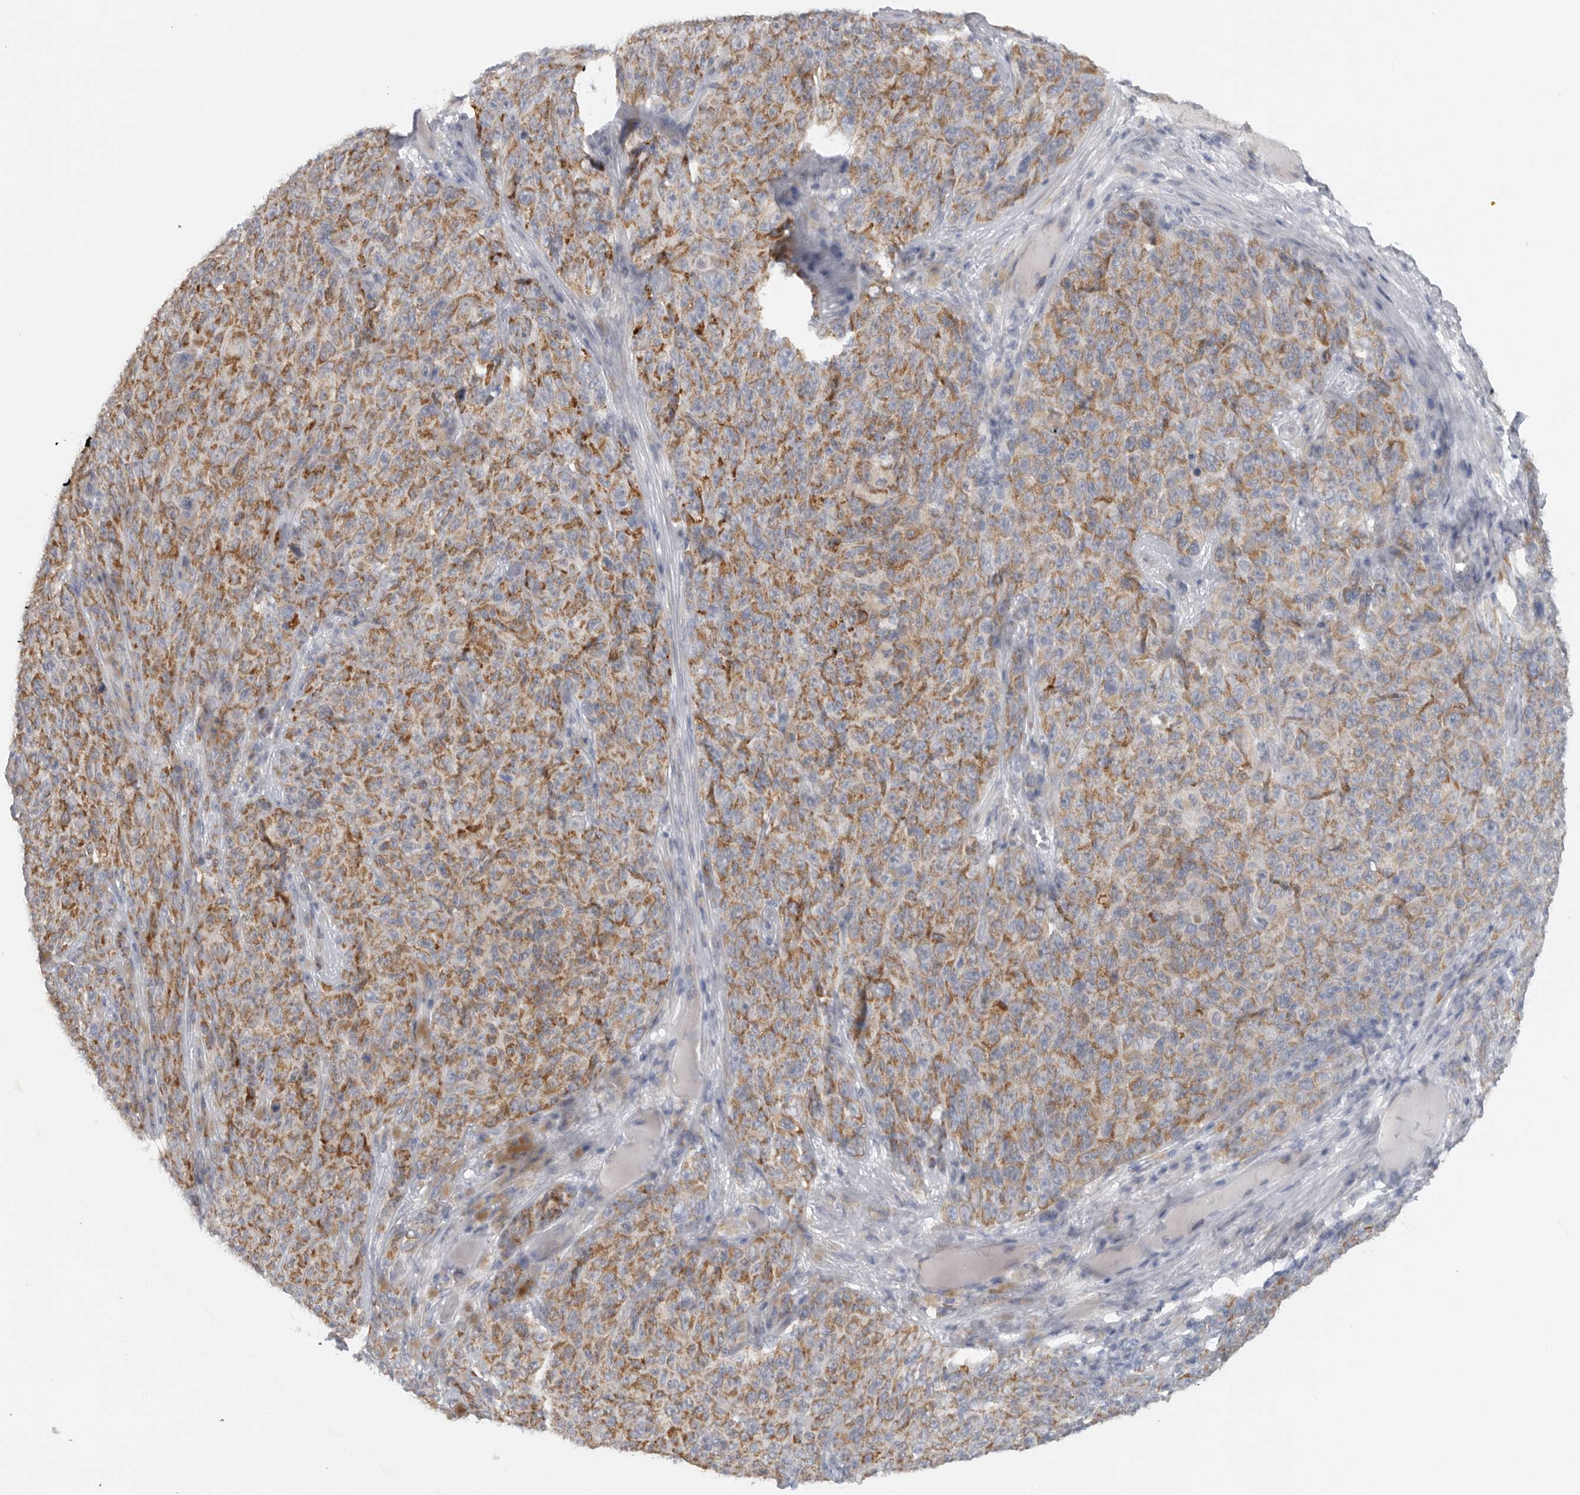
{"staining": {"intensity": "moderate", "quantity": ">75%", "location": "cytoplasmic/membranous"}, "tissue": "melanoma", "cell_type": "Tumor cells", "image_type": "cancer", "snomed": [{"axis": "morphology", "description": "Malignant melanoma, NOS"}, {"axis": "topography", "description": "Skin"}], "caption": "The immunohistochemical stain shows moderate cytoplasmic/membranous staining in tumor cells of malignant melanoma tissue. The staining is performed using DAB brown chromogen to label protein expression. The nuclei are counter-stained blue using hematoxylin.", "gene": "DYRK2", "patient": {"sex": "female", "age": 82}}